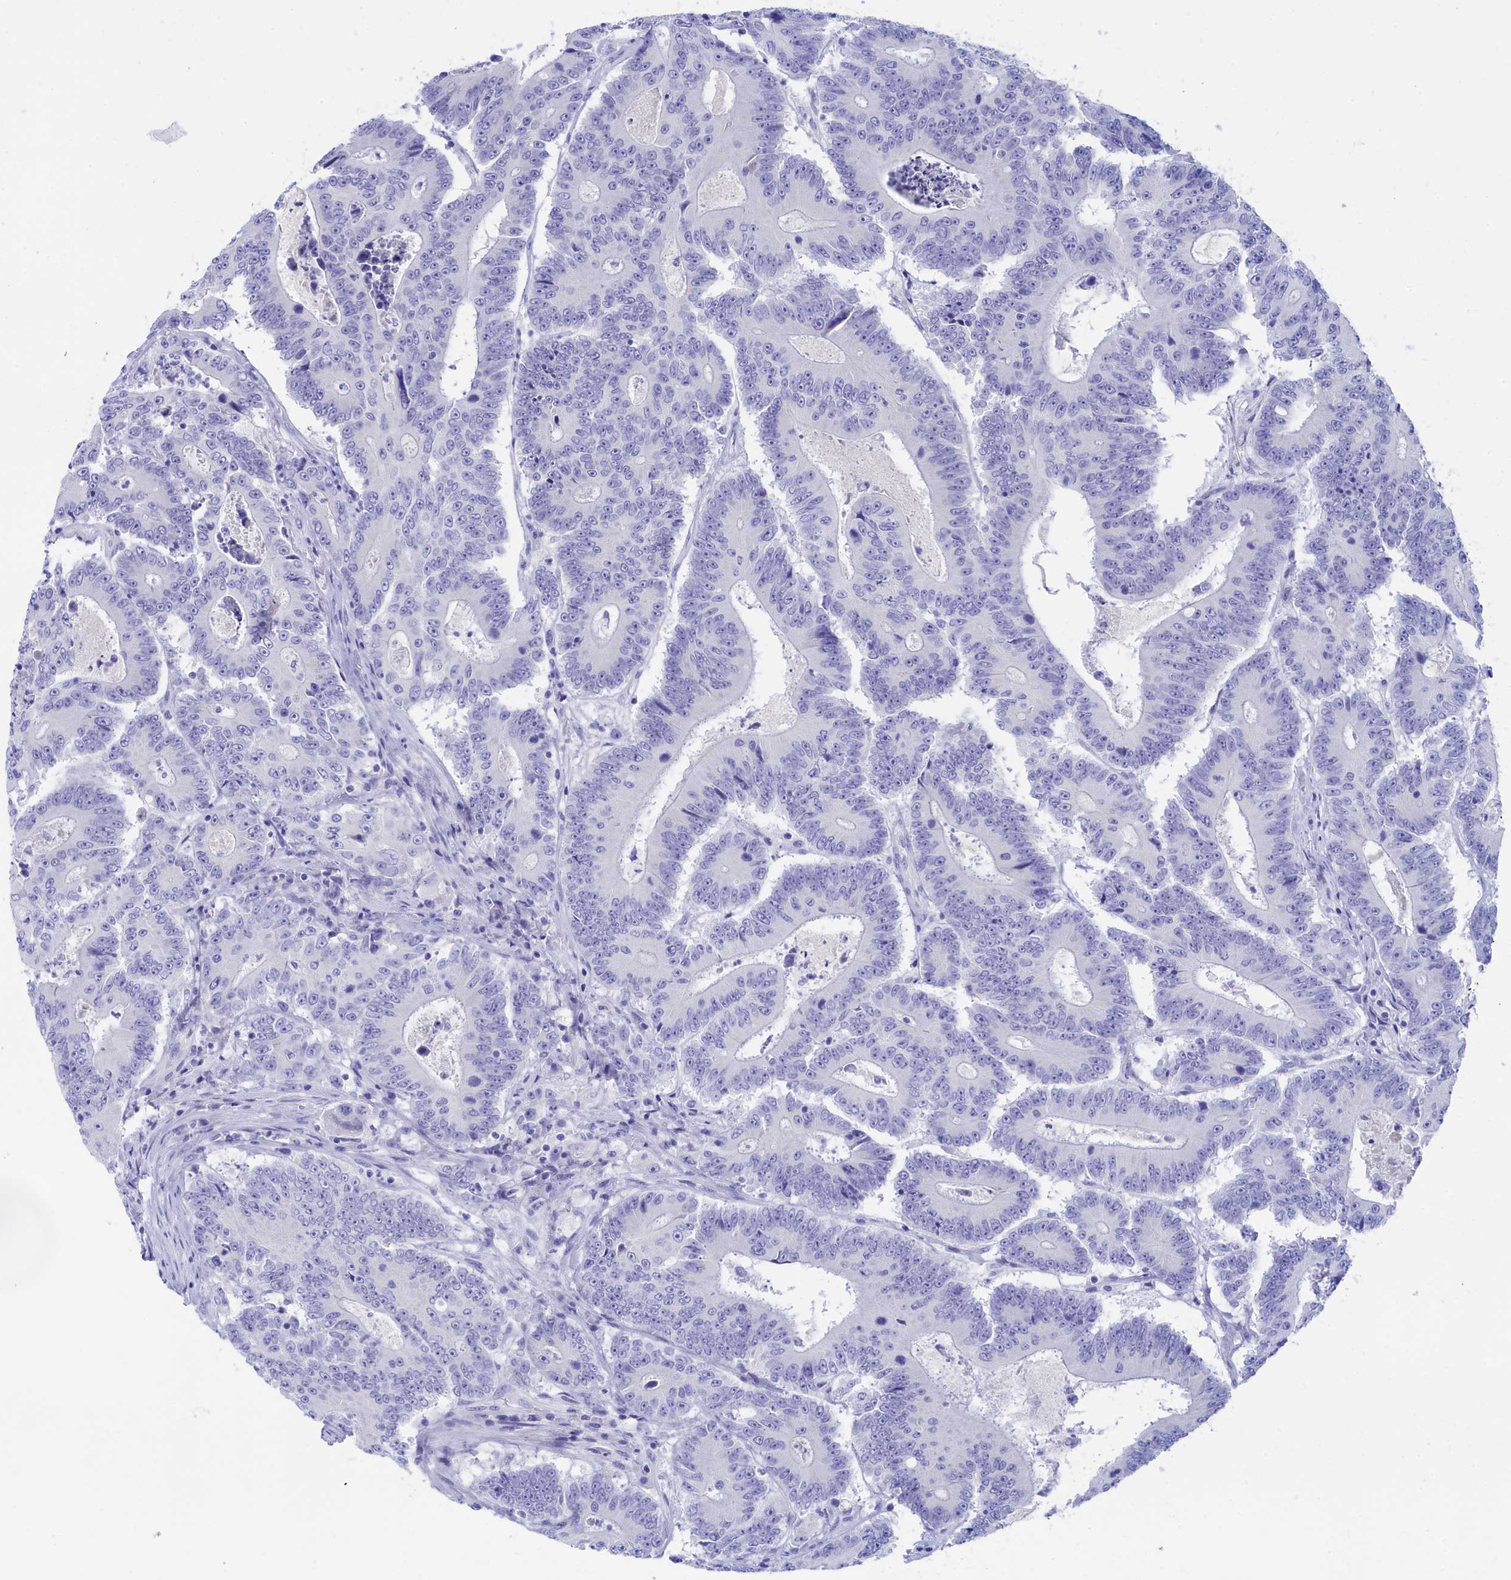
{"staining": {"intensity": "negative", "quantity": "none", "location": "none"}, "tissue": "colorectal cancer", "cell_type": "Tumor cells", "image_type": "cancer", "snomed": [{"axis": "morphology", "description": "Adenocarcinoma, NOS"}, {"axis": "topography", "description": "Colon"}], "caption": "High power microscopy histopathology image of an IHC photomicrograph of colorectal cancer, revealing no significant positivity in tumor cells. (DAB immunohistochemistry (IHC) visualized using brightfield microscopy, high magnification).", "gene": "TRIM10", "patient": {"sex": "male", "age": 83}}